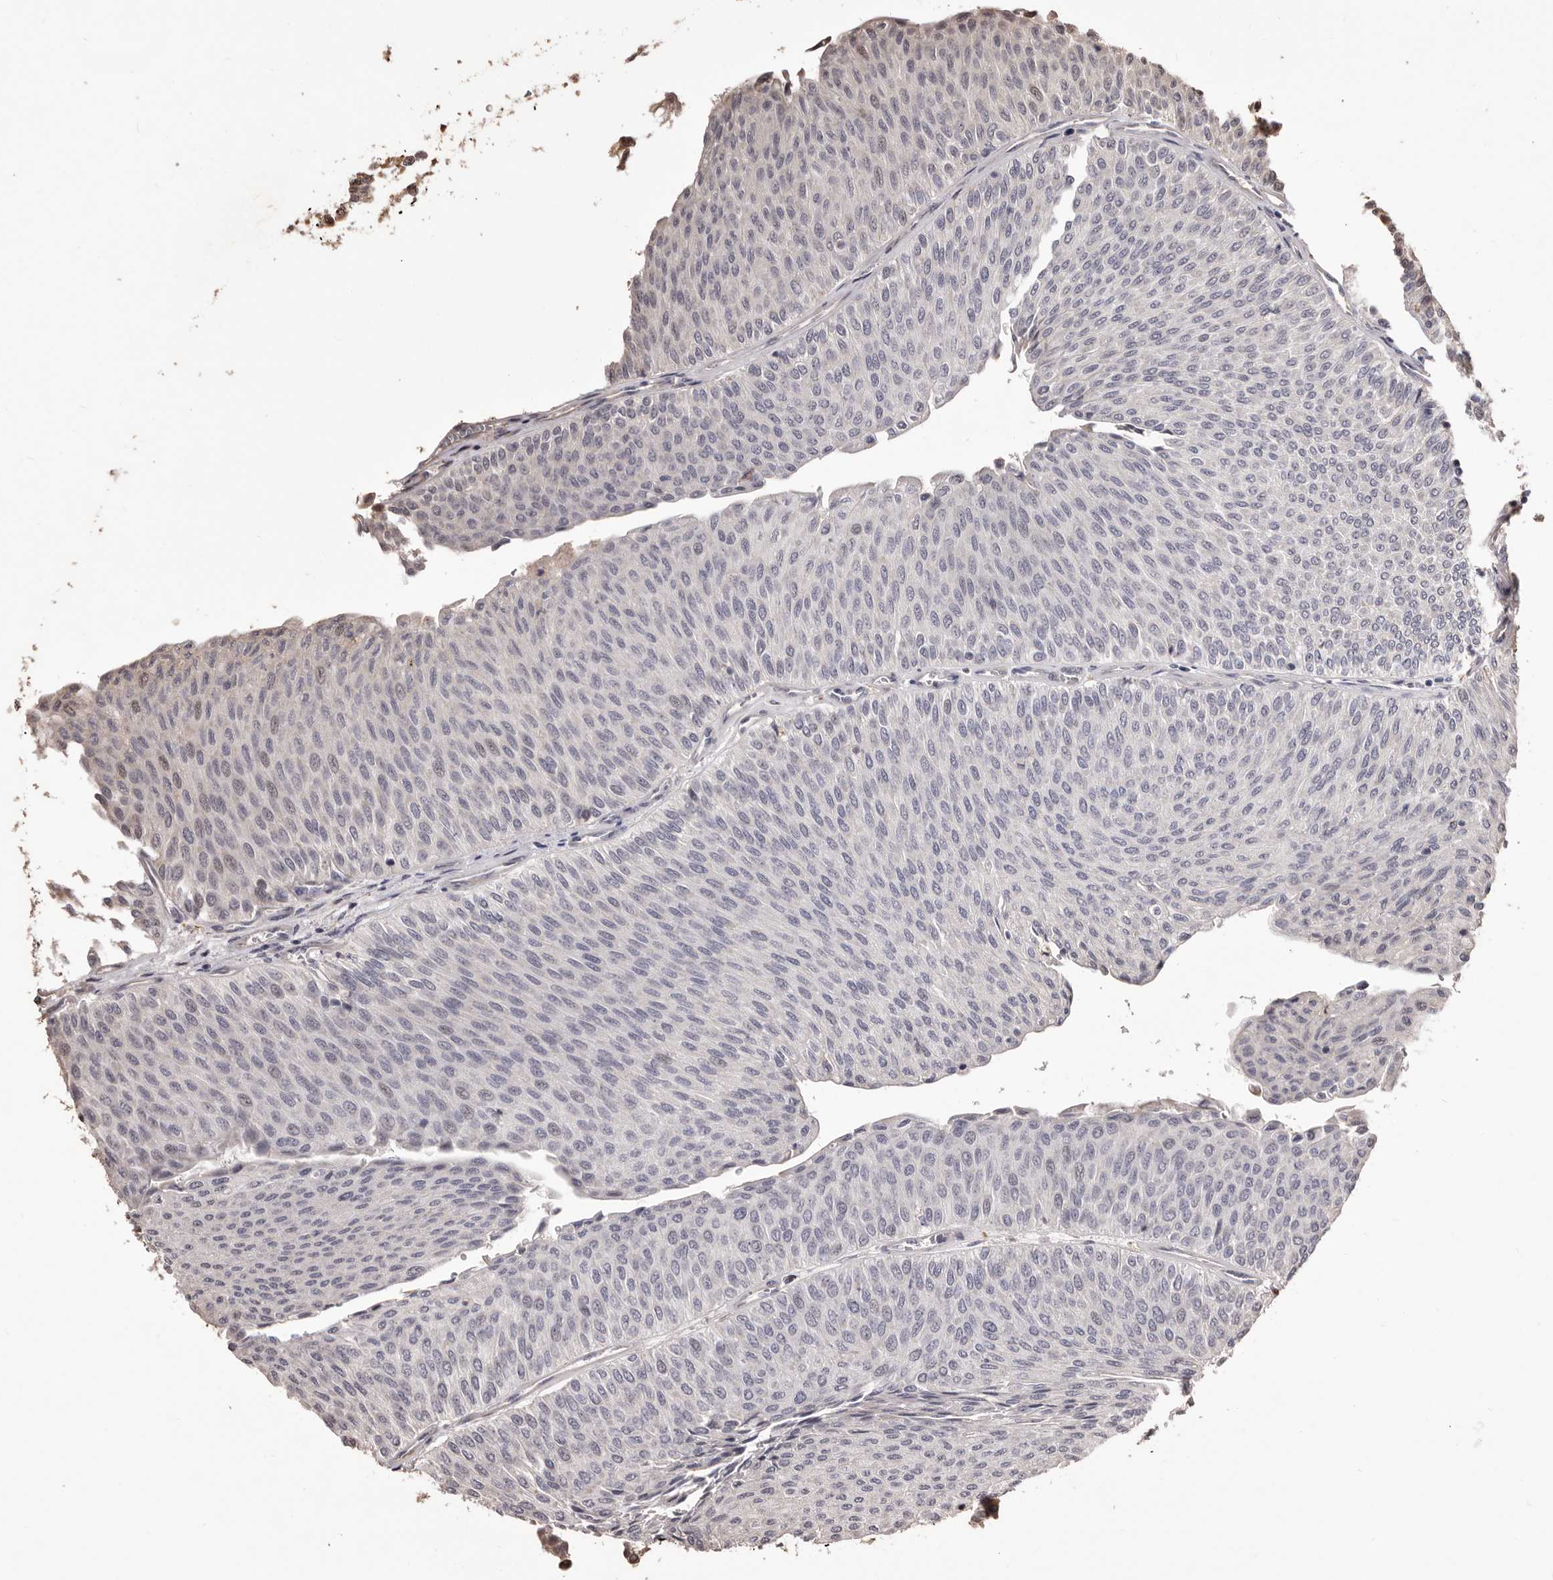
{"staining": {"intensity": "negative", "quantity": "none", "location": "none"}, "tissue": "urothelial cancer", "cell_type": "Tumor cells", "image_type": "cancer", "snomed": [{"axis": "morphology", "description": "Urothelial carcinoma, Low grade"}, {"axis": "topography", "description": "Urinary bladder"}], "caption": "This is an IHC histopathology image of human low-grade urothelial carcinoma. There is no staining in tumor cells.", "gene": "ALPK1", "patient": {"sex": "male", "age": 78}}